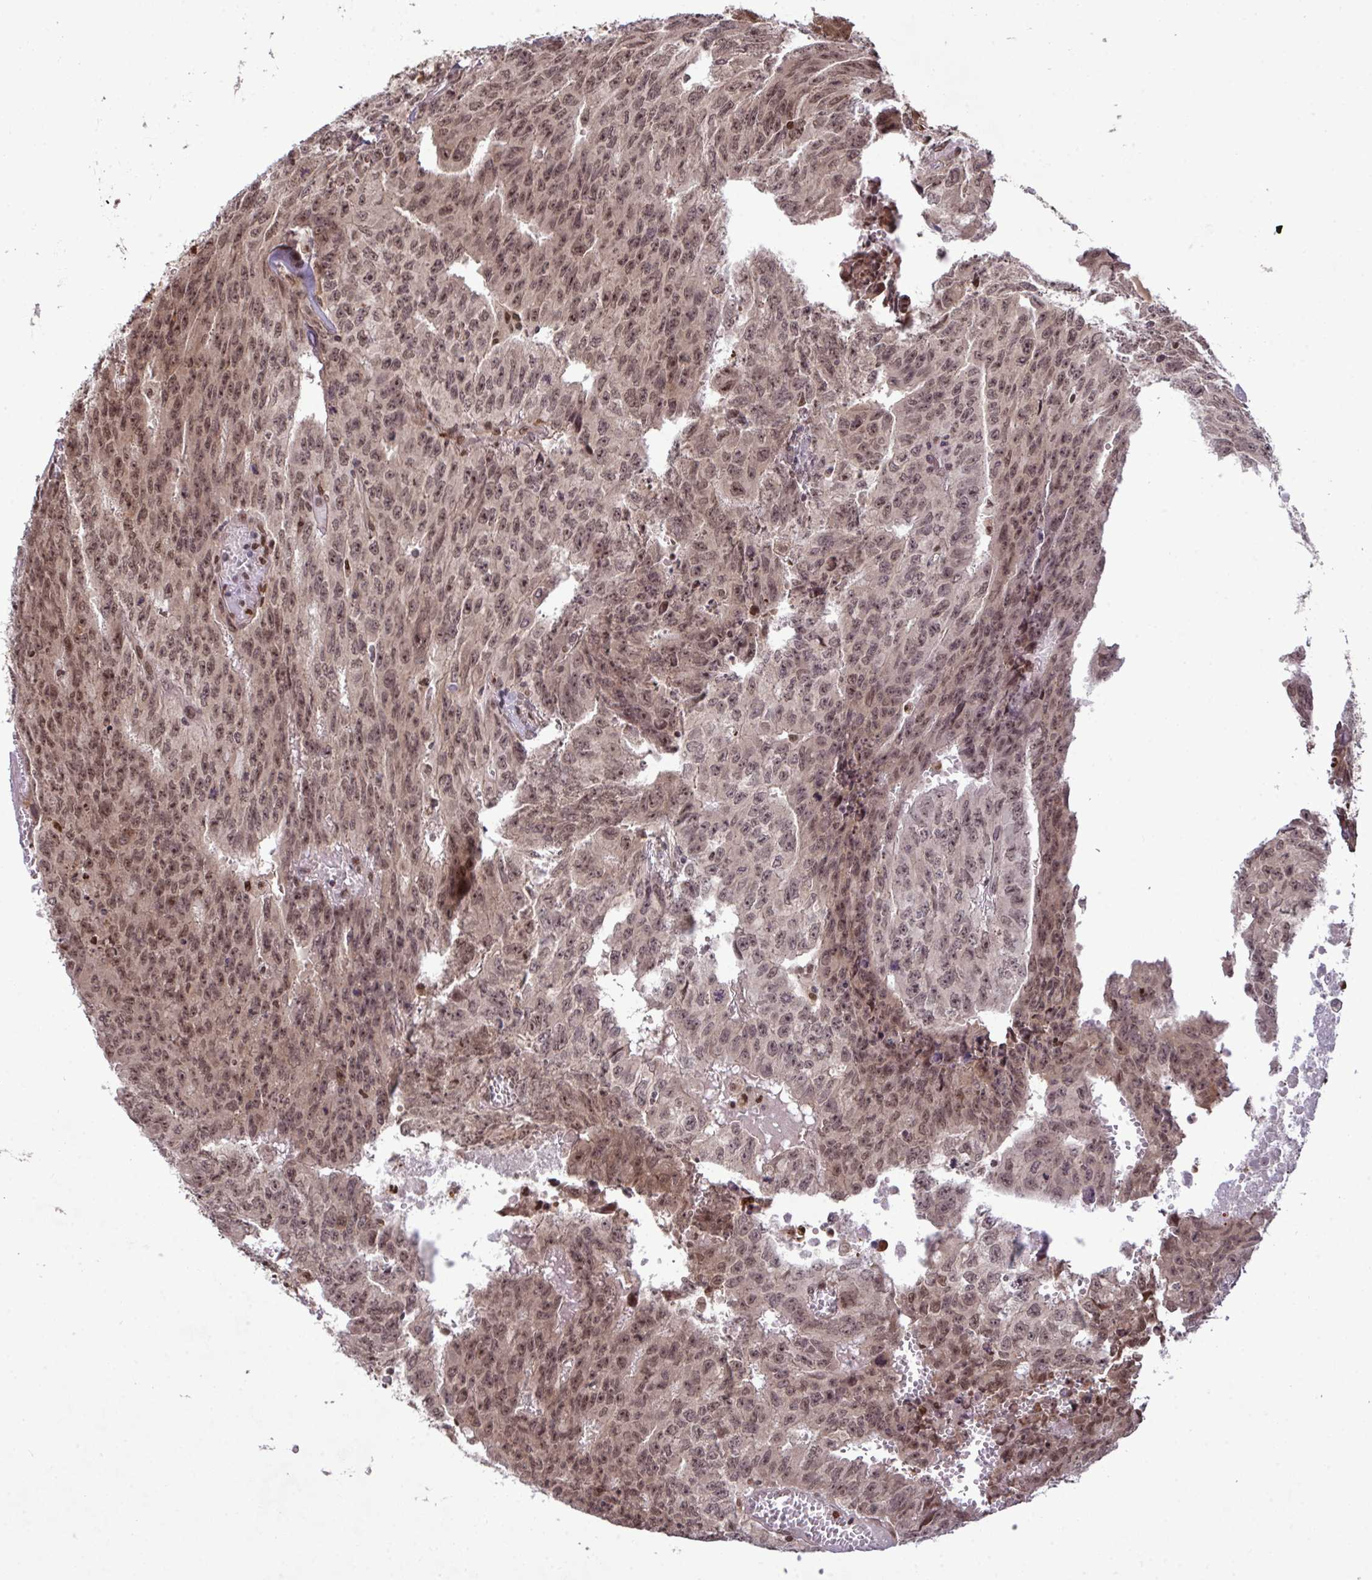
{"staining": {"intensity": "moderate", "quantity": ">75%", "location": "nuclear"}, "tissue": "testis cancer", "cell_type": "Tumor cells", "image_type": "cancer", "snomed": [{"axis": "morphology", "description": "Carcinoma, Embryonal, NOS"}, {"axis": "morphology", "description": "Teratoma, malignant, NOS"}, {"axis": "topography", "description": "Testis"}], "caption": "A medium amount of moderate nuclear staining is appreciated in about >75% of tumor cells in malignant teratoma (testis) tissue.", "gene": "UXT", "patient": {"sex": "male", "age": 24}}